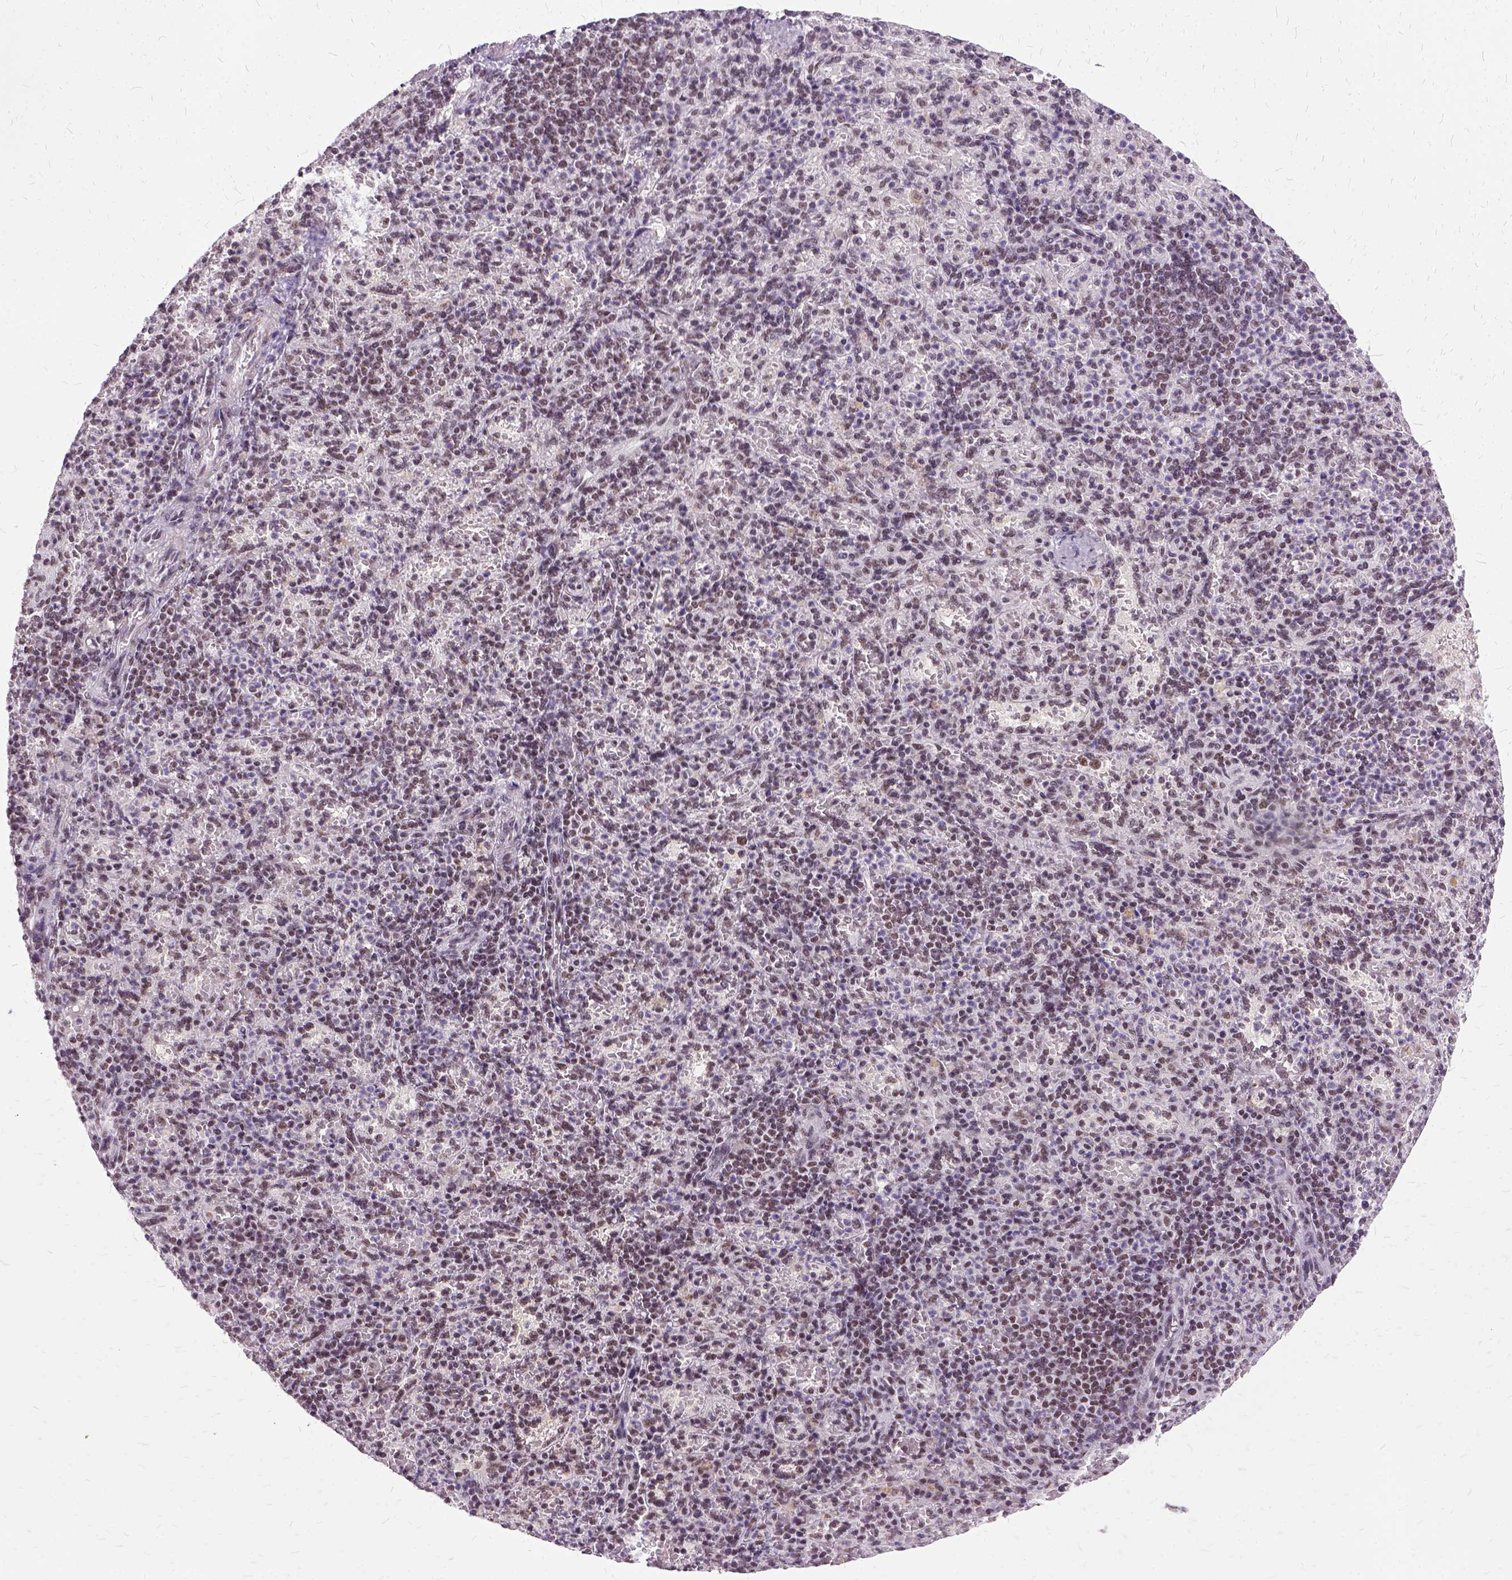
{"staining": {"intensity": "moderate", "quantity": ">75%", "location": "nuclear"}, "tissue": "spleen", "cell_type": "Cells in red pulp", "image_type": "normal", "snomed": [{"axis": "morphology", "description": "Normal tissue, NOS"}, {"axis": "topography", "description": "Spleen"}], "caption": "Moderate nuclear positivity is appreciated in about >75% of cells in red pulp in unremarkable spleen.", "gene": "SETD1A", "patient": {"sex": "female", "age": 74}}